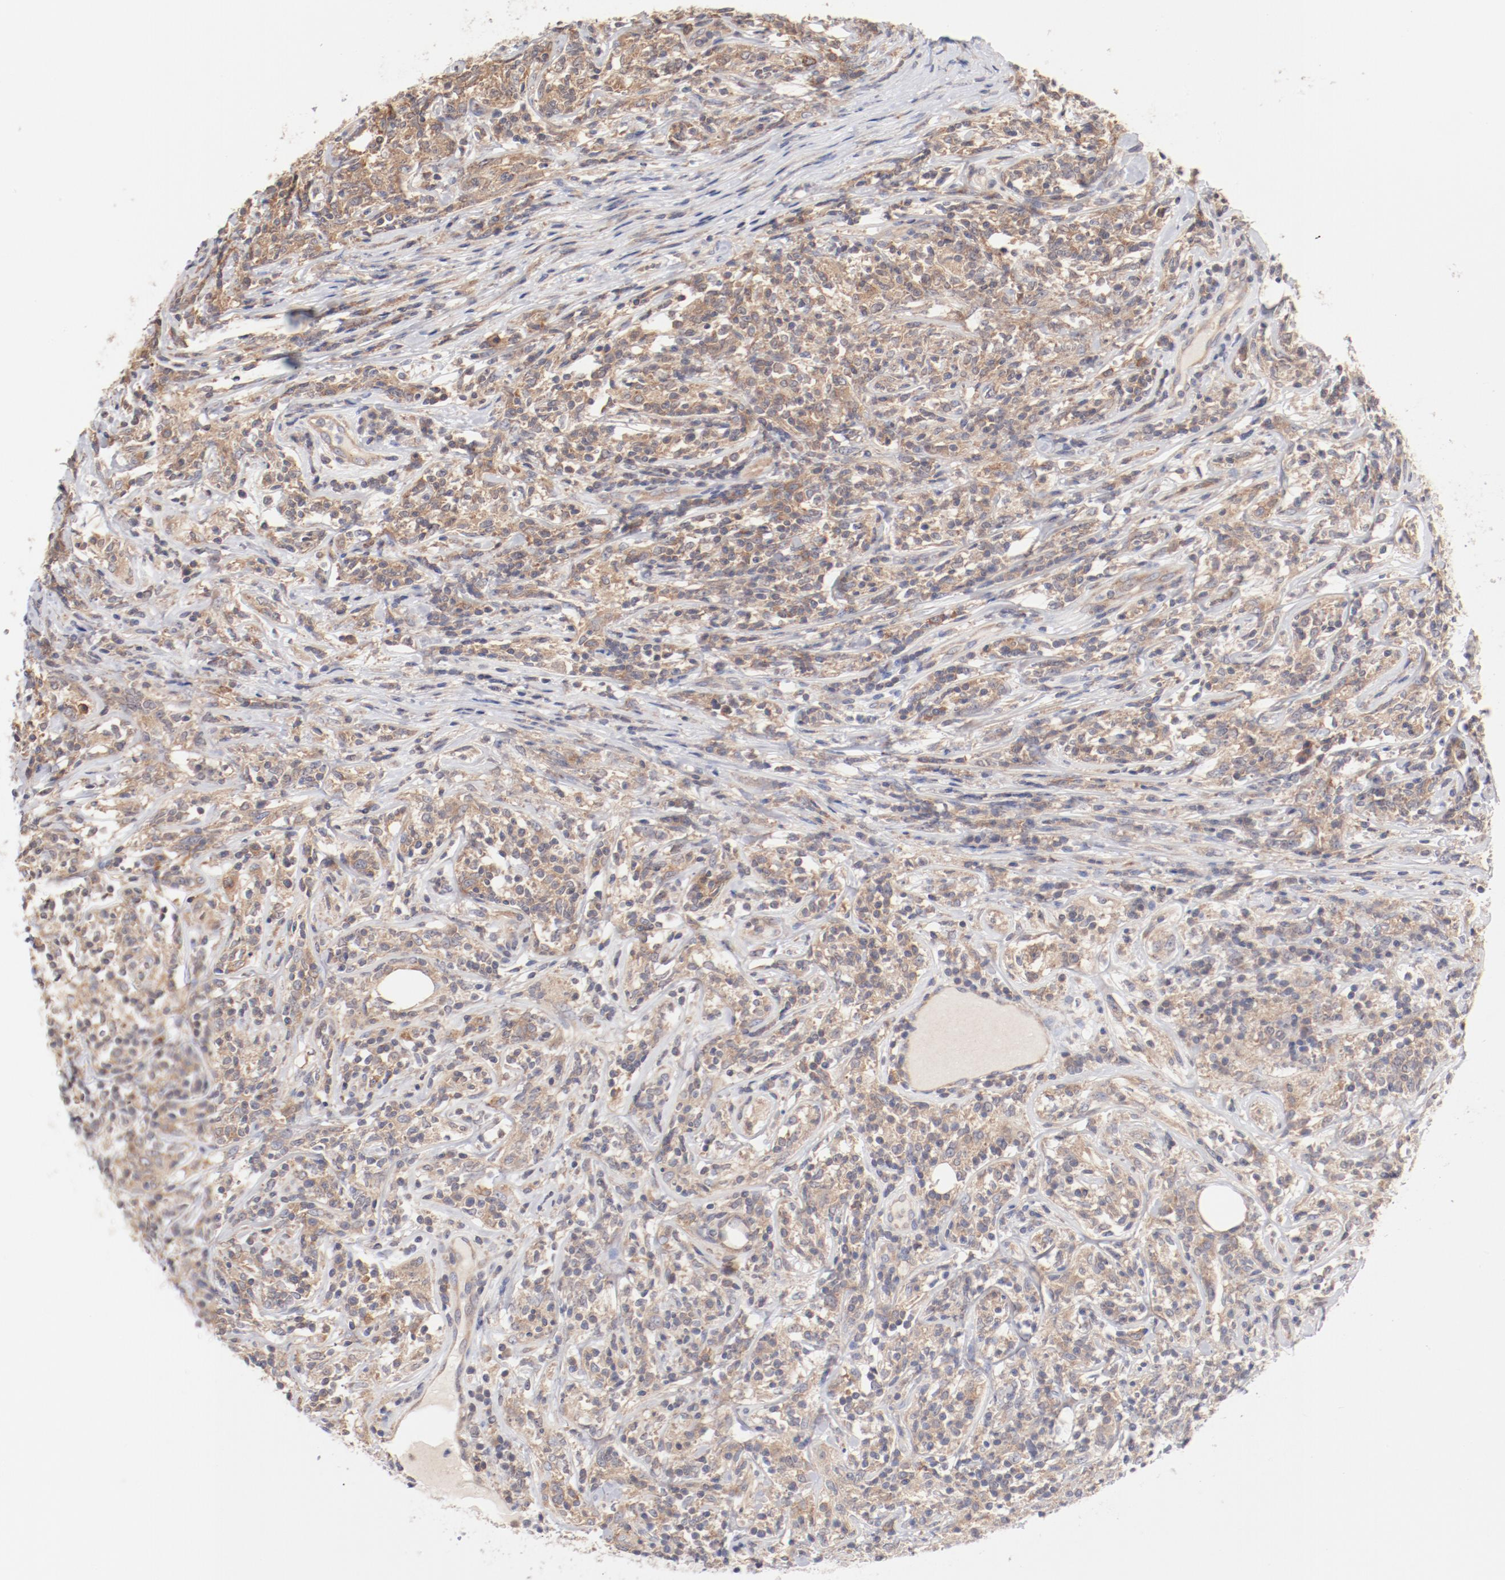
{"staining": {"intensity": "weak", "quantity": "25%-75%", "location": "cytoplasmic/membranous"}, "tissue": "lymphoma", "cell_type": "Tumor cells", "image_type": "cancer", "snomed": [{"axis": "morphology", "description": "Malignant lymphoma, non-Hodgkin's type, High grade"}, {"axis": "topography", "description": "Lymph node"}], "caption": "The photomicrograph demonstrates a brown stain indicating the presence of a protein in the cytoplasmic/membranous of tumor cells in lymphoma. (DAB = brown stain, brightfield microscopy at high magnification).", "gene": "SETD3", "patient": {"sex": "female", "age": 84}}